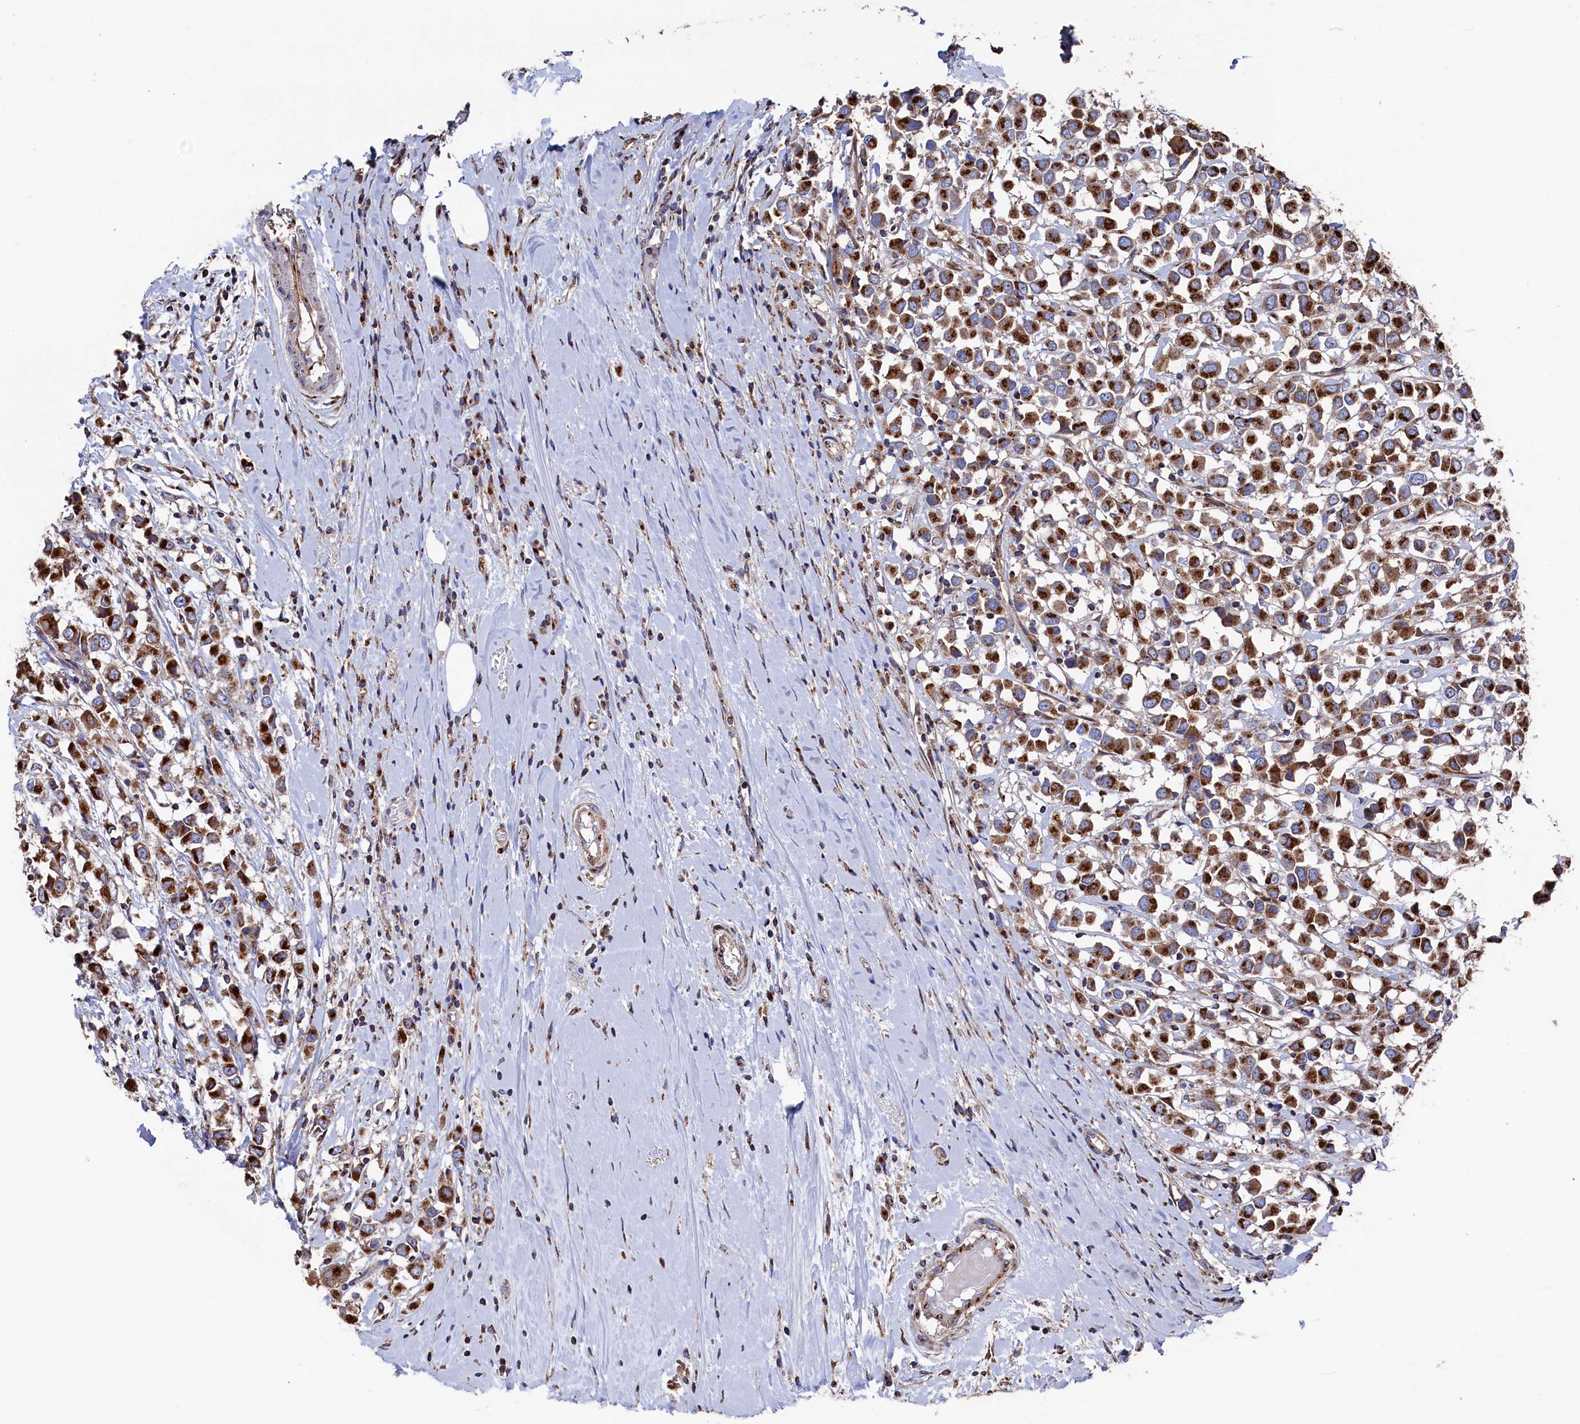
{"staining": {"intensity": "strong", "quantity": ">75%", "location": "cytoplasmic/membranous"}, "tissue": "breast cancer", "cell_type": "Tumor cells", "image_type": "cancer", "snomed": [{"axis": "morphology", "description": "Duct carcinoma"}, {"axis": "topography", "description": "Breast"}], "caption": "DAB (3,3'-diaminobenzidine) immunohistochemical staining of breast cancer shows strong cytoplasmic/membranous protein expression in approximately >75% of tumor cells.", "gene": "PRRC1", "patient": {"sex": "female", "age": 61}}